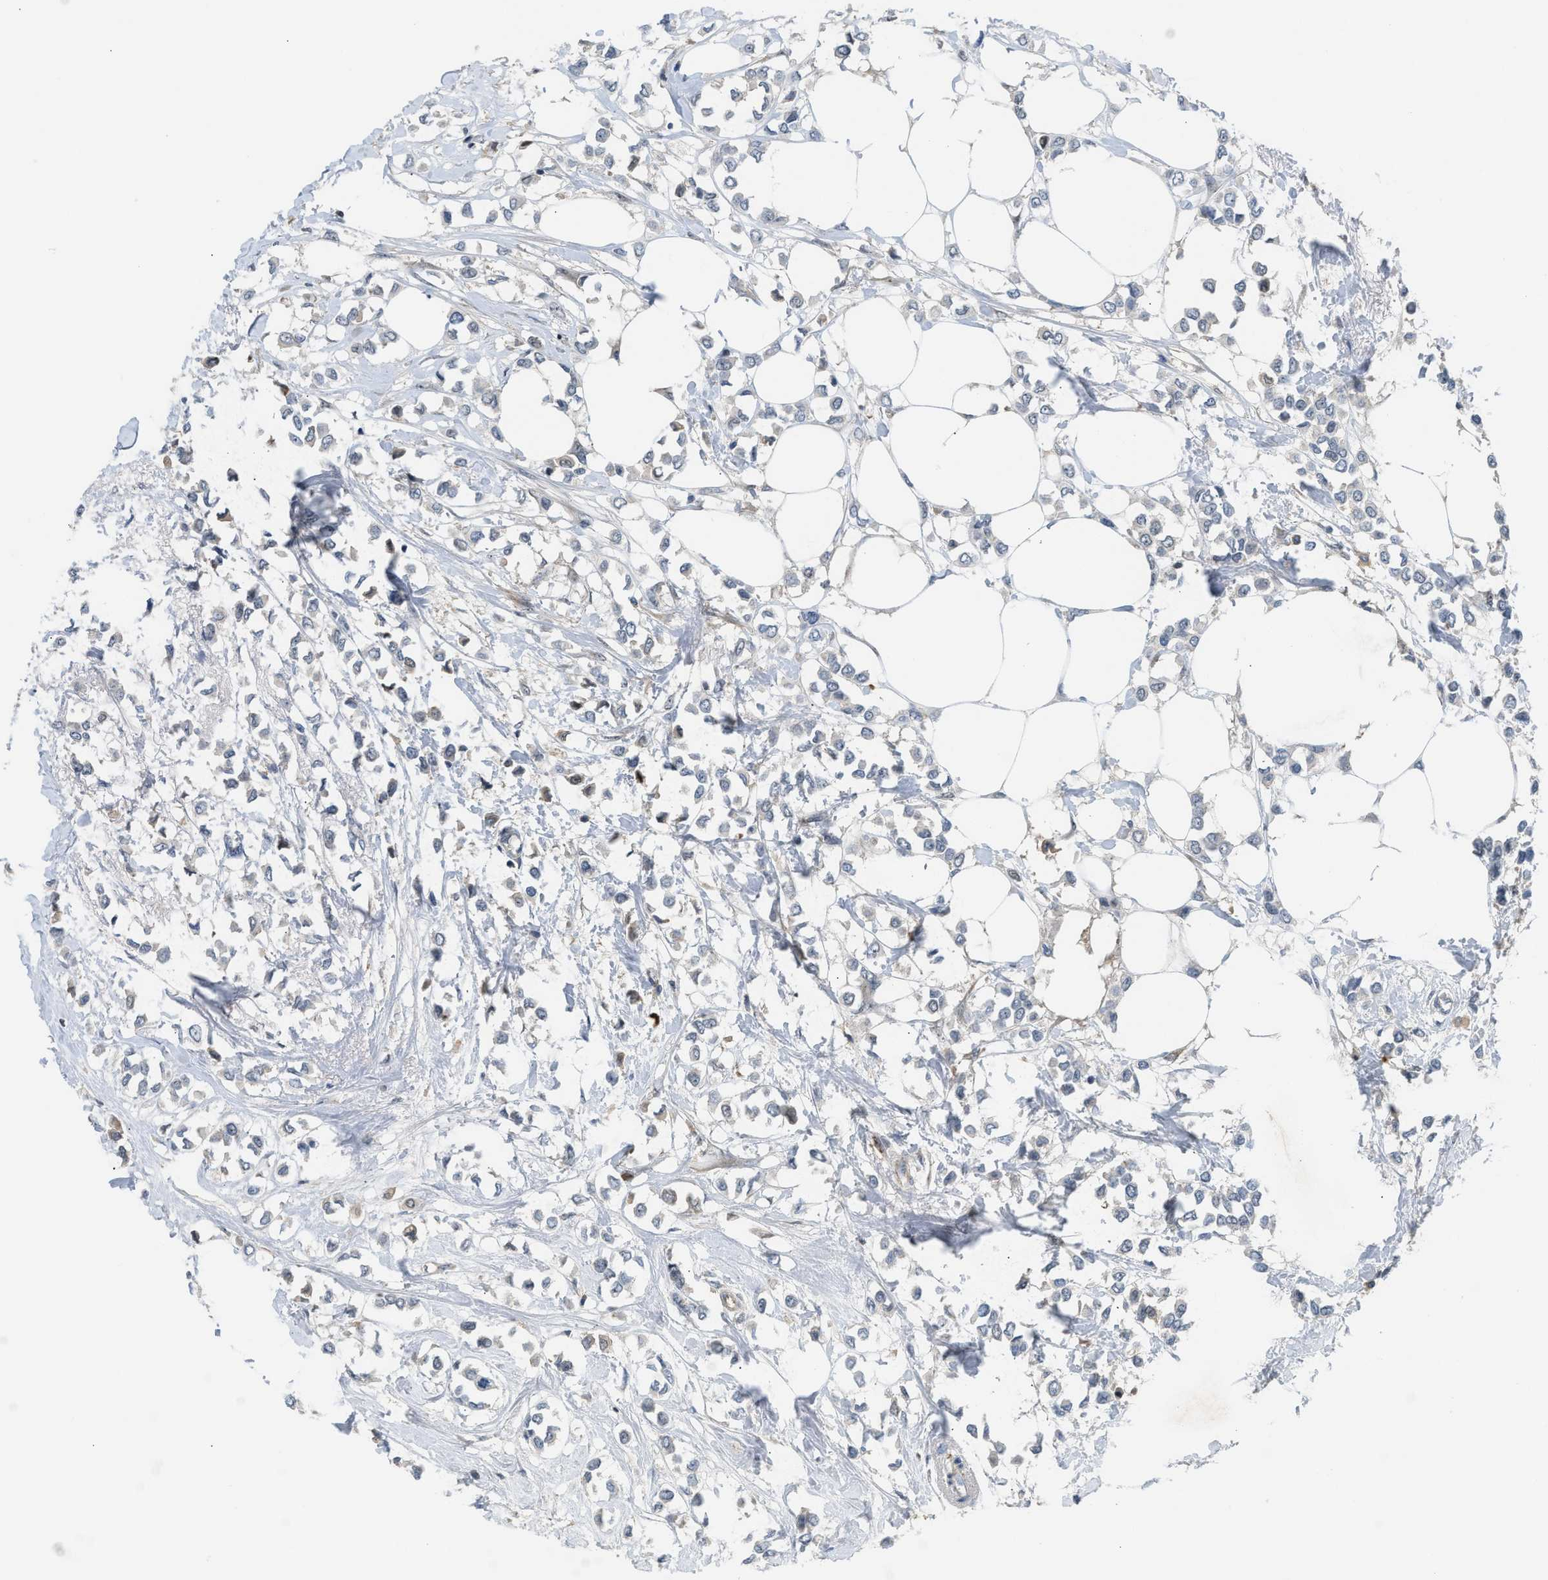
{"staining": {"intensity": "negative", "quantity": "none", "location": "none"}, "tissue": "breast cancer", "cell_type": "Tumor cells", "image_type": "cancer", "snomed": [{"axis": "morphology", "description": "Lobular carcinoma"}, {"axis": "topography", "description": "Breast"}], "caption": "This micrograph is of breast lobular carcinoma stained with immunohistochemistry (IHC) to label a protein in brown with the nuclei are counter-stained blue. There is no staining in tumor cells. The staining was performed using DAB (3,3'-diaminobenzidine) to visualize the protein expression in brown, while the nuclei were stained in blue with hematoxylin (Magnification: 20x).", "gene": "ZNF251", "patient": {"sex": "female", "age": 51}}